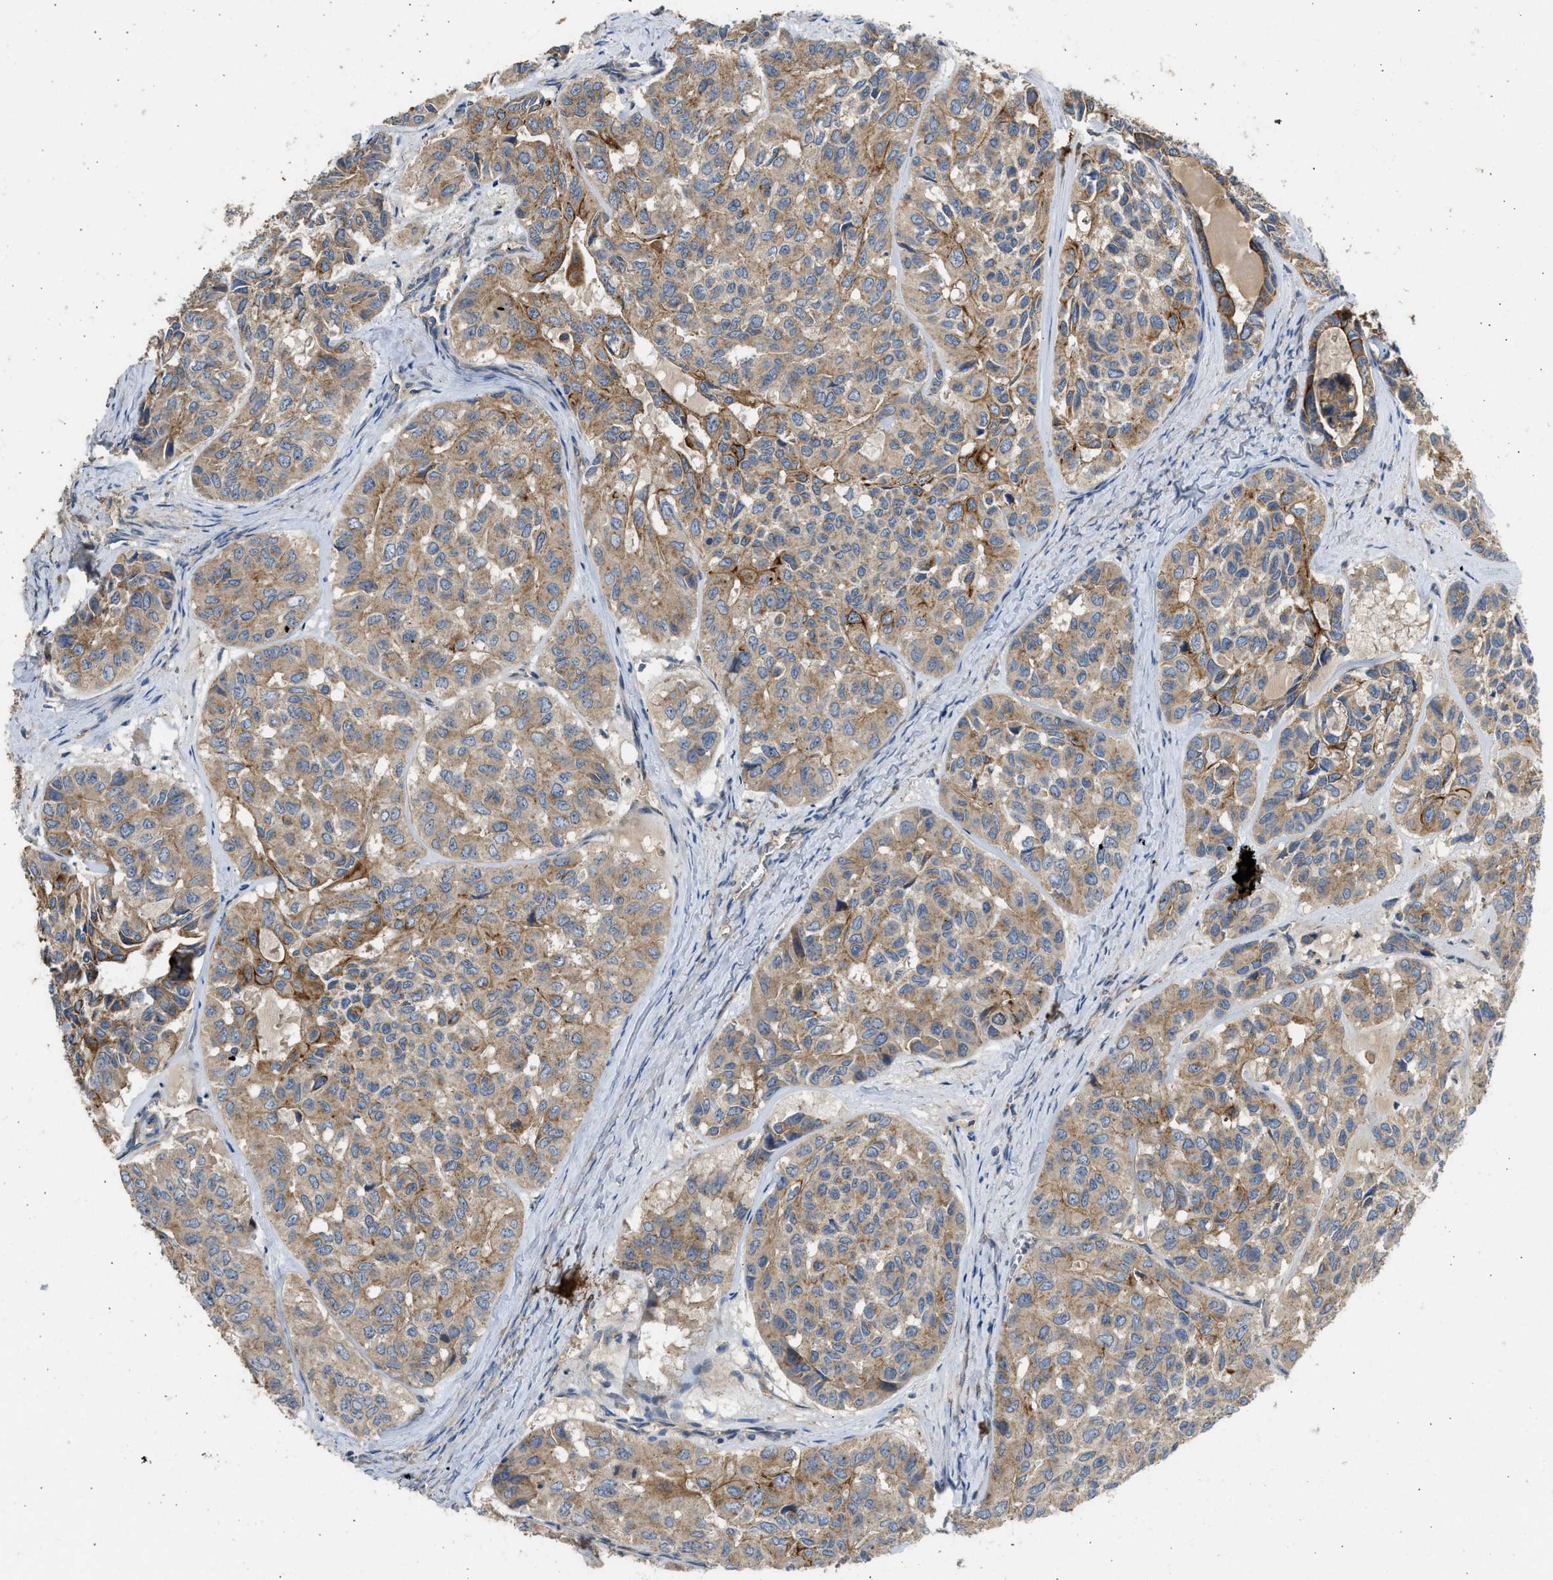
{"staining": {"intensity": "moderate", "quantity": ">75%", "location": "cytoplasmic/membranous"}, "tissue": "head and neck cancer", "cell_type": "Tumor cells", "image_type": "cancer", "snomed": [{"axis": "morphology", "description": "Adenocarcinoma, NOS"}, {"axis": "topography", "description": "Salivary gland, NOS"}, {"axis": "topography", "description": "Head-Neck"}], "caption": "Protein analysis of adenocarcinoma (head and neck) tissue exhibits moderate cytoplasmic/membranous expression in about >75% of tumor cells. The staining was performed using DAB, with brown indicating positive protein expression. Nuclei are stained blue with hematoxylin.", "gene": "CSRNP2", "patient": {"sex": "female", "age": 76}}